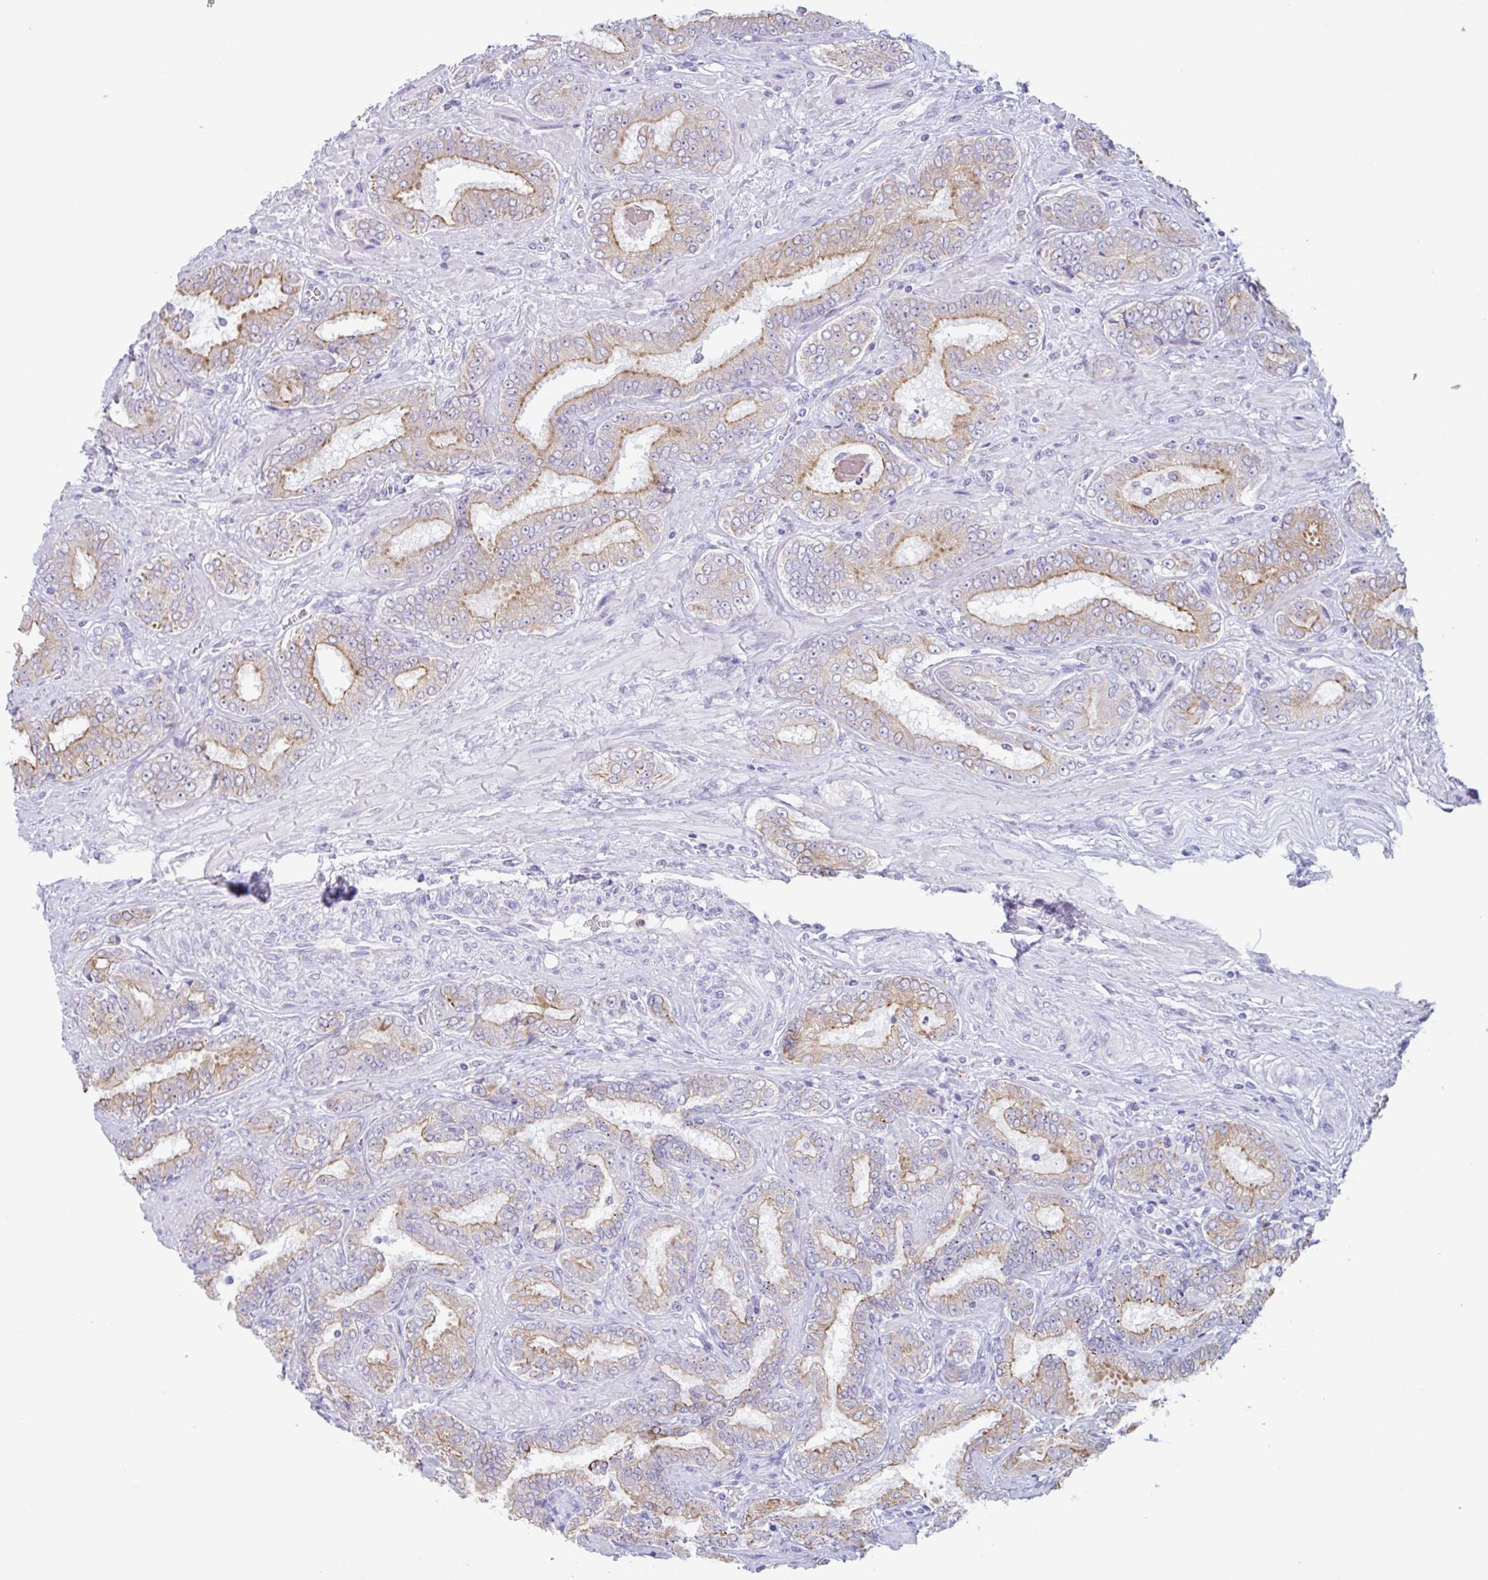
{"staining": {"intensity": "moderate", "quantity": "25%-75%", "location": "cytoplasmic/membranous"}, "tissue": "prostate cancer", "cell_type": "Tumor cells", "image_type": "cancer", "snomed": [{"axis": "morphology", "description": "Adenocarcinoma, High grade"}, {"axis": "topography", "description": "Prostate"}], "caption": "A brown stain shows moderate cytoplasmic/membranous positivity of a protein in human adenocarcinoma (high-grade) (prostate) tumor cells.", "gene": "DTWD2", "patient": {"sex": "male", "age": 72}}